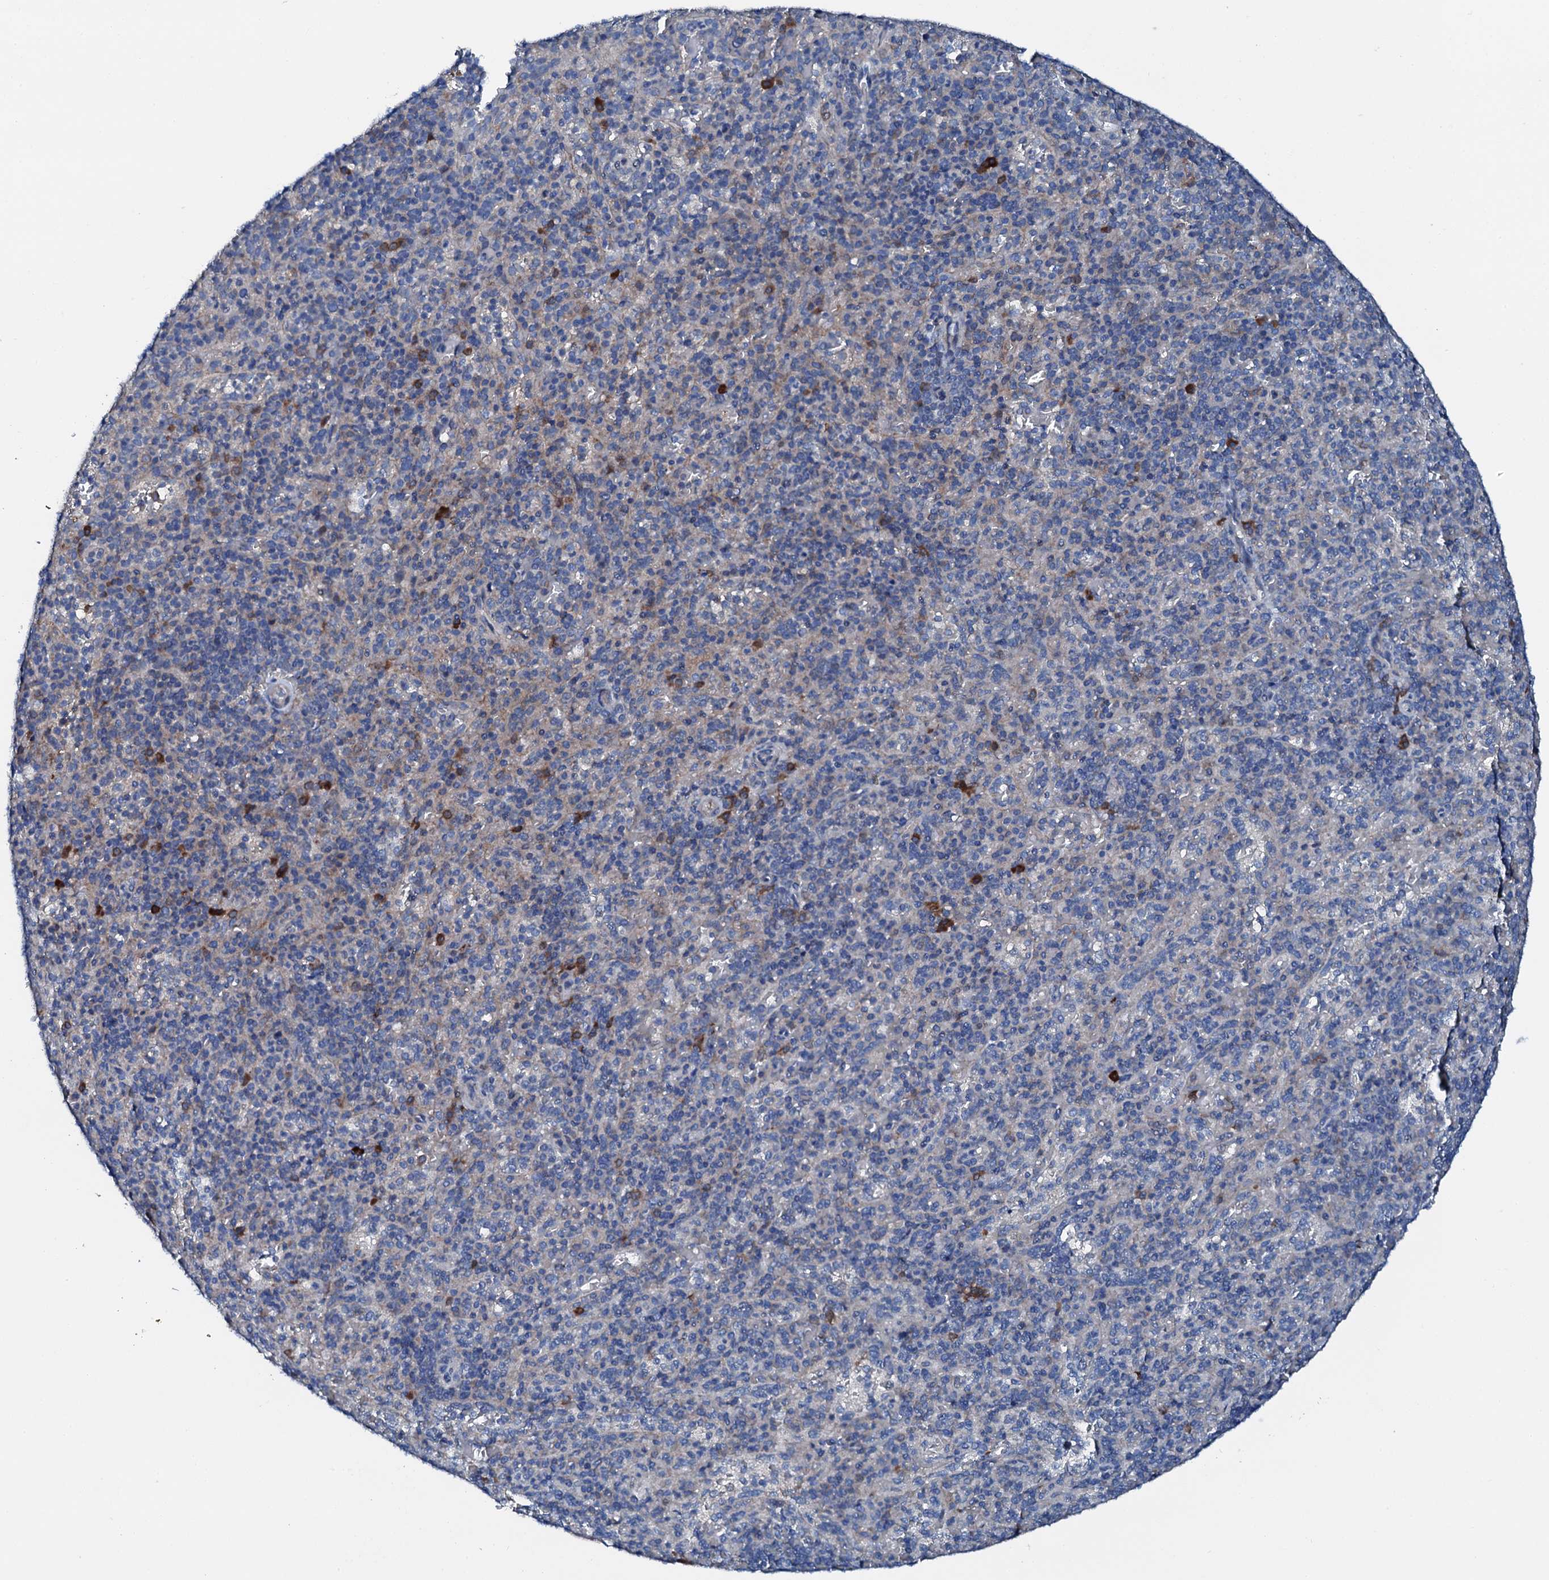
{"staining": {"intensity": "moderate", "quantity": "<25%", "location": "cytoplasmic/membranous"}, "tissue": "spleen", "cell_type": "Cells in red pulp", "image_type": "normal", "snomed": [{"axis": "morphology", "description": "Normal tissue, NOS"}, {"axis": "topography", "description": "Spleen"}], "caption": "DAB immunohistochemical staining of unremarkable spleen reveals moderate cytoplasmic/membranous protein expression in approximately <25% of cells in red pulp.", "gene": "GFOD2", "patient": {"sex": "male", "age": 82}}